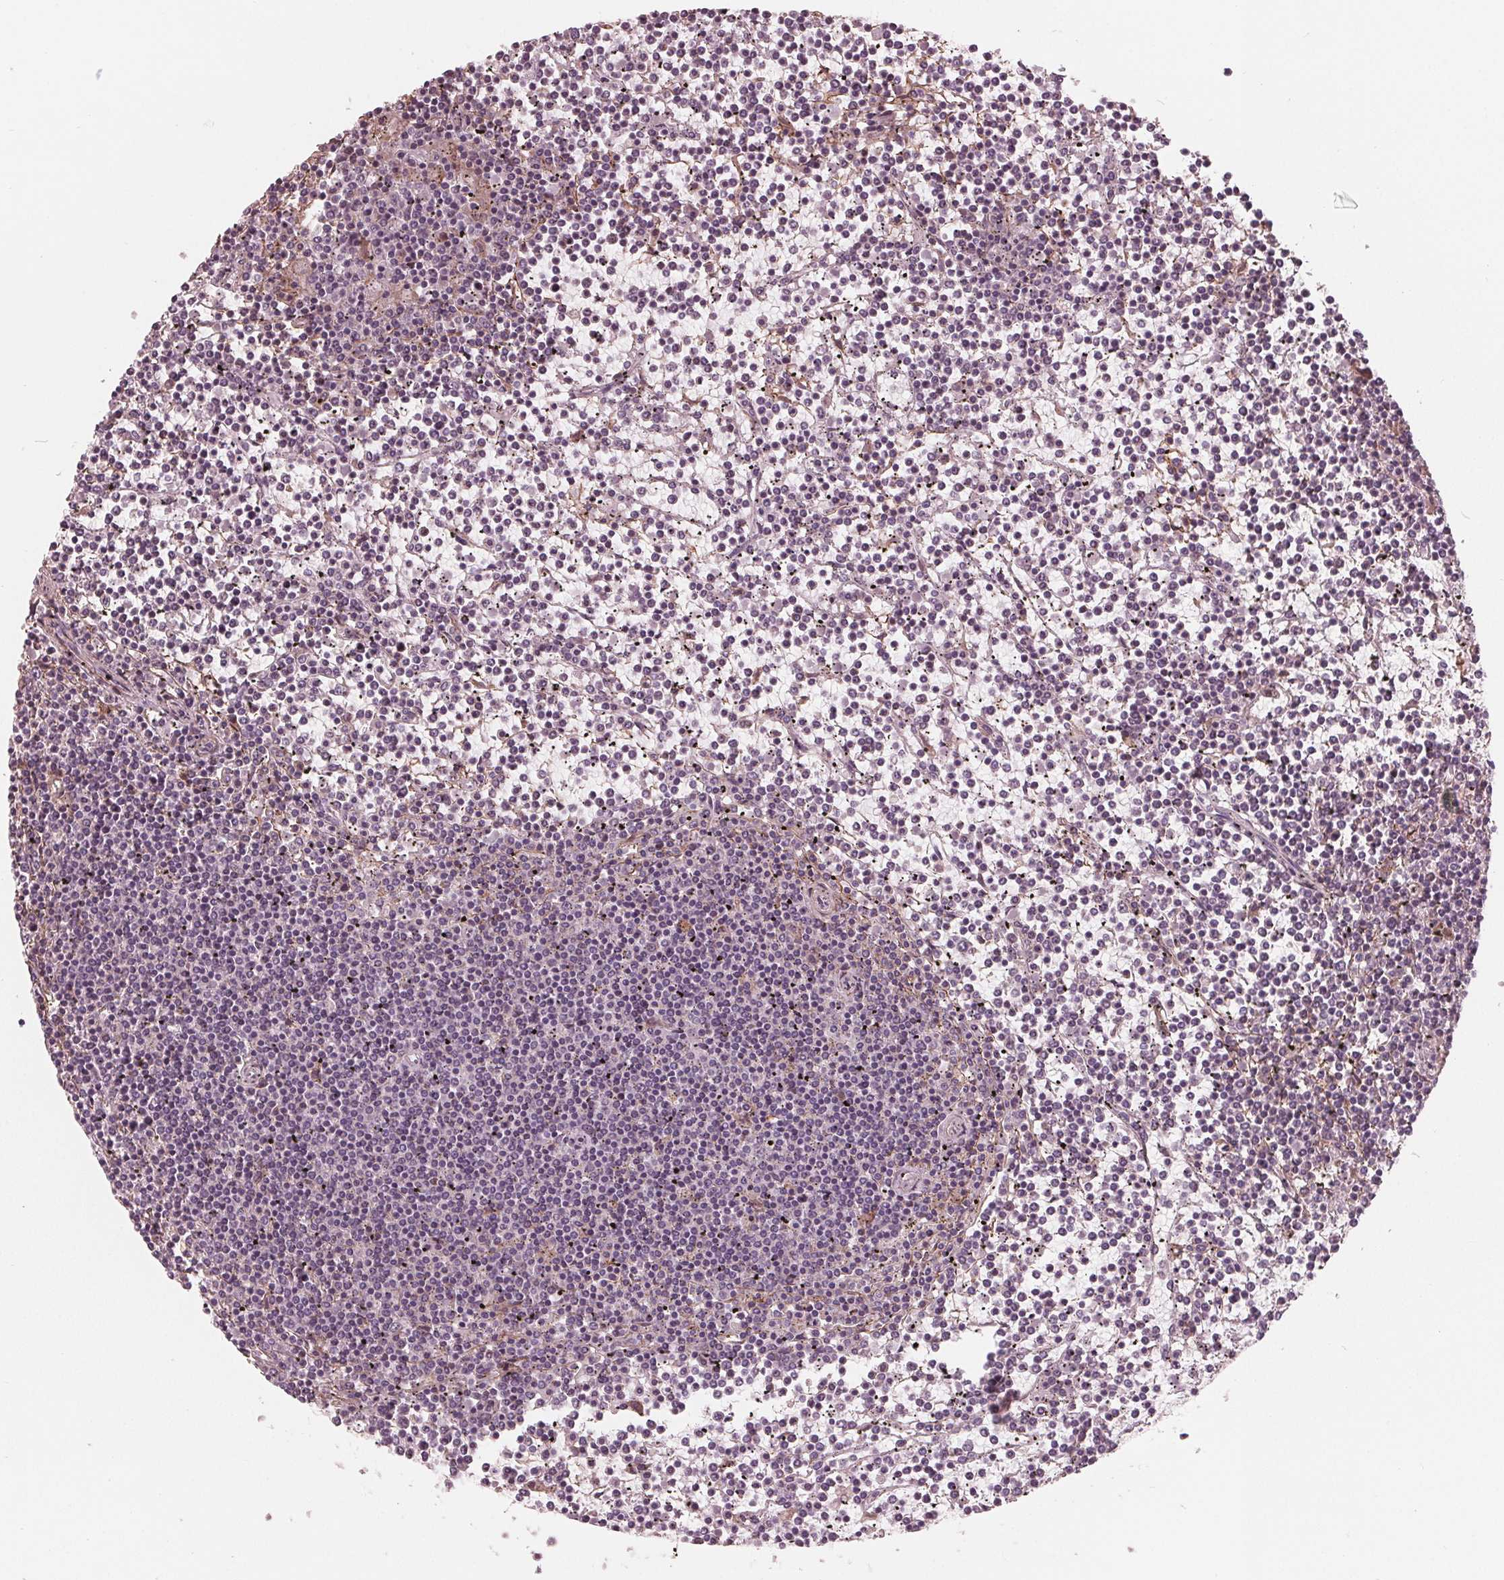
{"staining": {"intensity": "negative", "quantity": "none", "location": "none"}, "tissue": "lymphoma", "cell_type": "Tumor cells", "image_type": "cancer", "snomed": [{"axis": "morphology", "description": "Malignant lymphoma, non-Hodgkin's type, Low grade"}, {"axis": "topography", "description": "Spleen"}], "caption": "Immunohistochemical staining of human lymphoma reveals no significant staining in tumor cells.", "gene": "MIER3", "patient": {"sex": "female", "age": 19}}